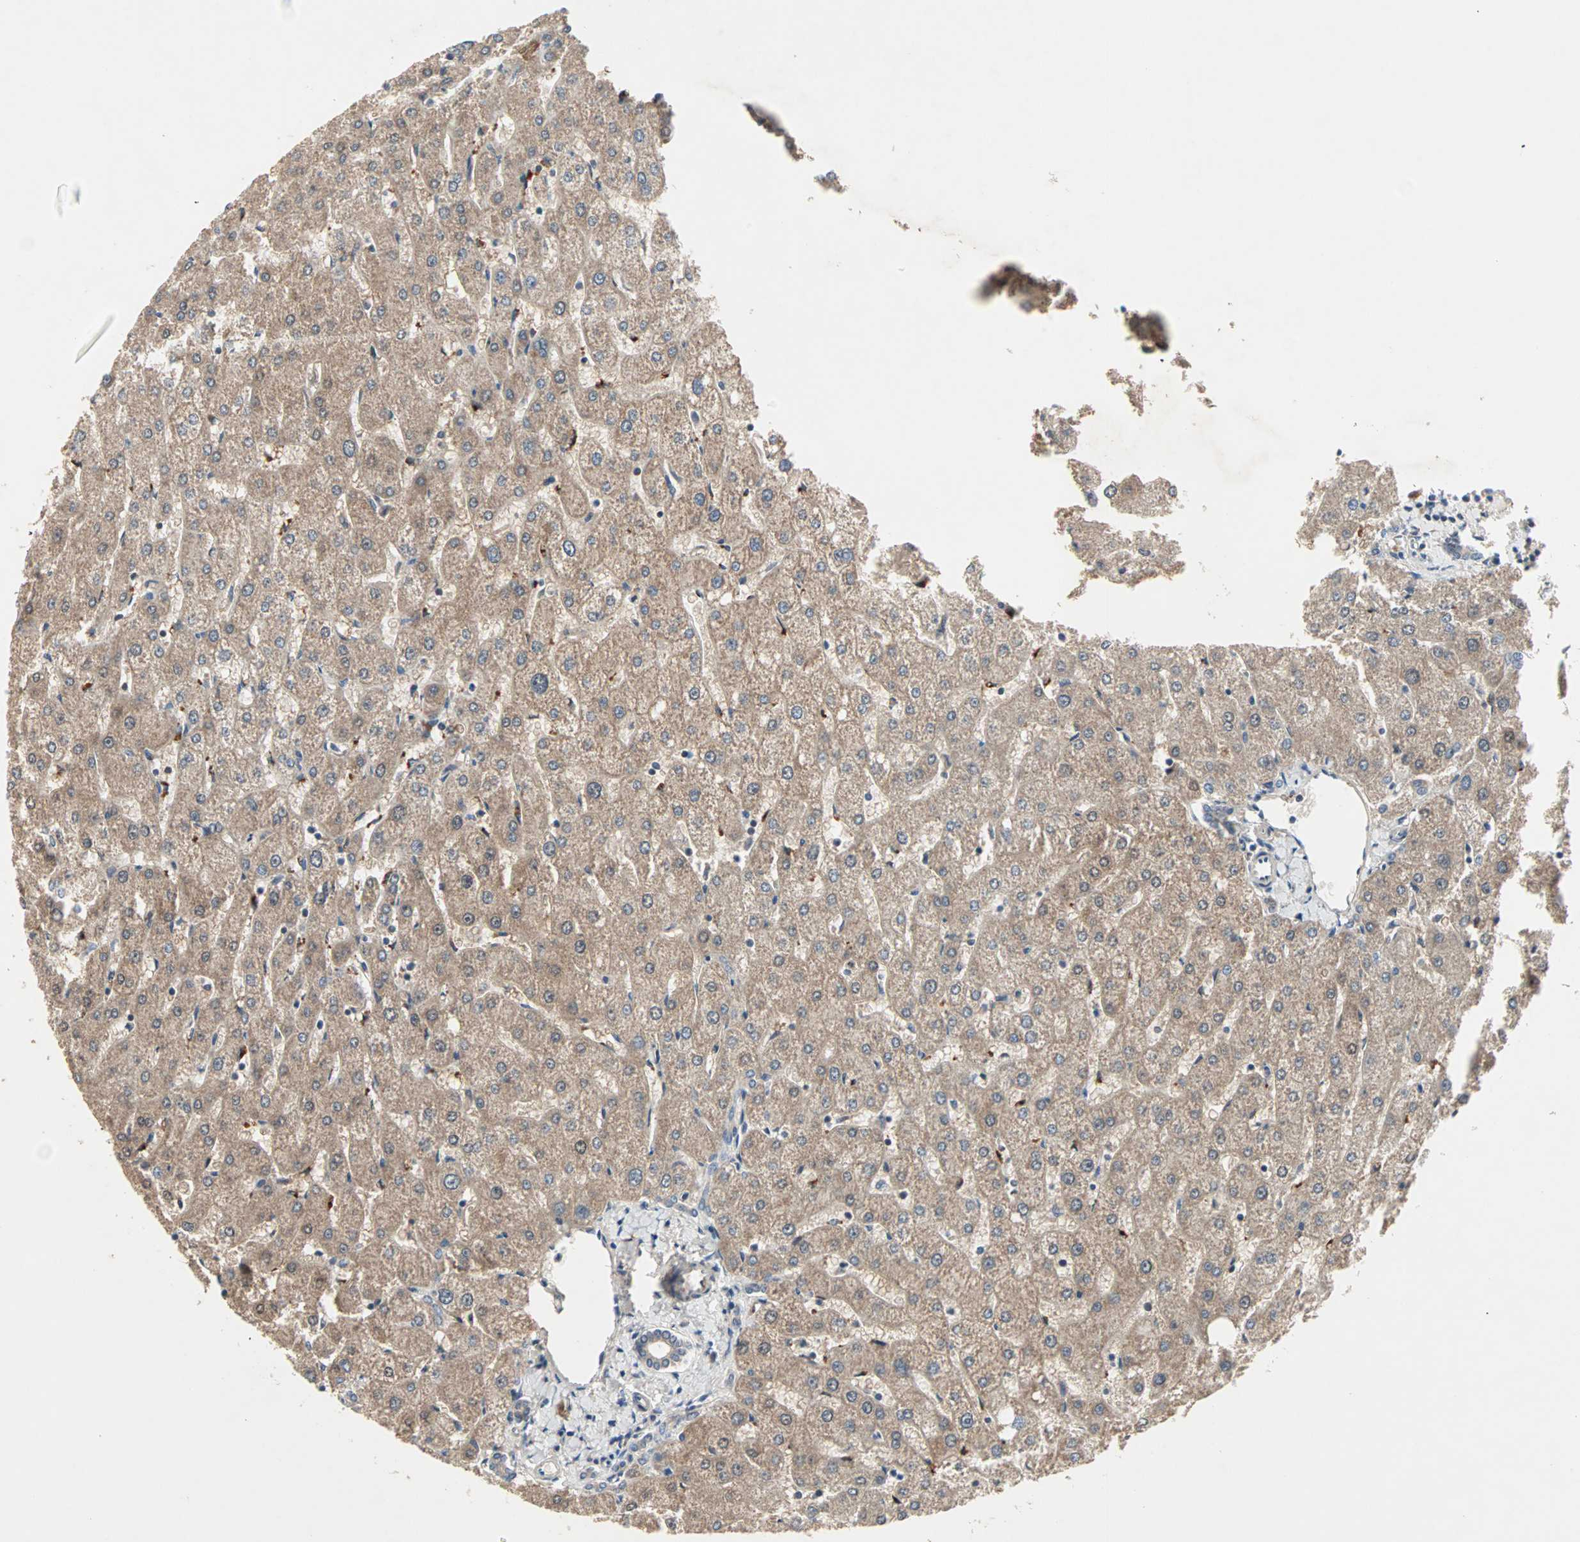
{"staining": {"intensity": "weak", "quantity": "25%-75%", "location": "cytoplasmic/membranous"}, "tissue": "liver", "cell_type": "Cholangiocytes", "image_type": "normal", "snomed": [{"axis": "morphology", "description": "Normal tissue, NOS"}, {"axis": "topography", "description": "Liver"}], "caption": "High-magnification brightfield microscopy of benign liver stained with DAB (brown) and counterstained with hematoxylin (blue). cholangiocytes exhibit weak cytoplasmic/membranous positivity is identified in about25%-75% of cells. The staining was performed using DAB to visualize the protein expression in brown, while the nuclei were stained in blue with hematoxylin (Magnification: 20x).", "gene": "PROS1", "patient": {"sex": "male", "age": 67}}